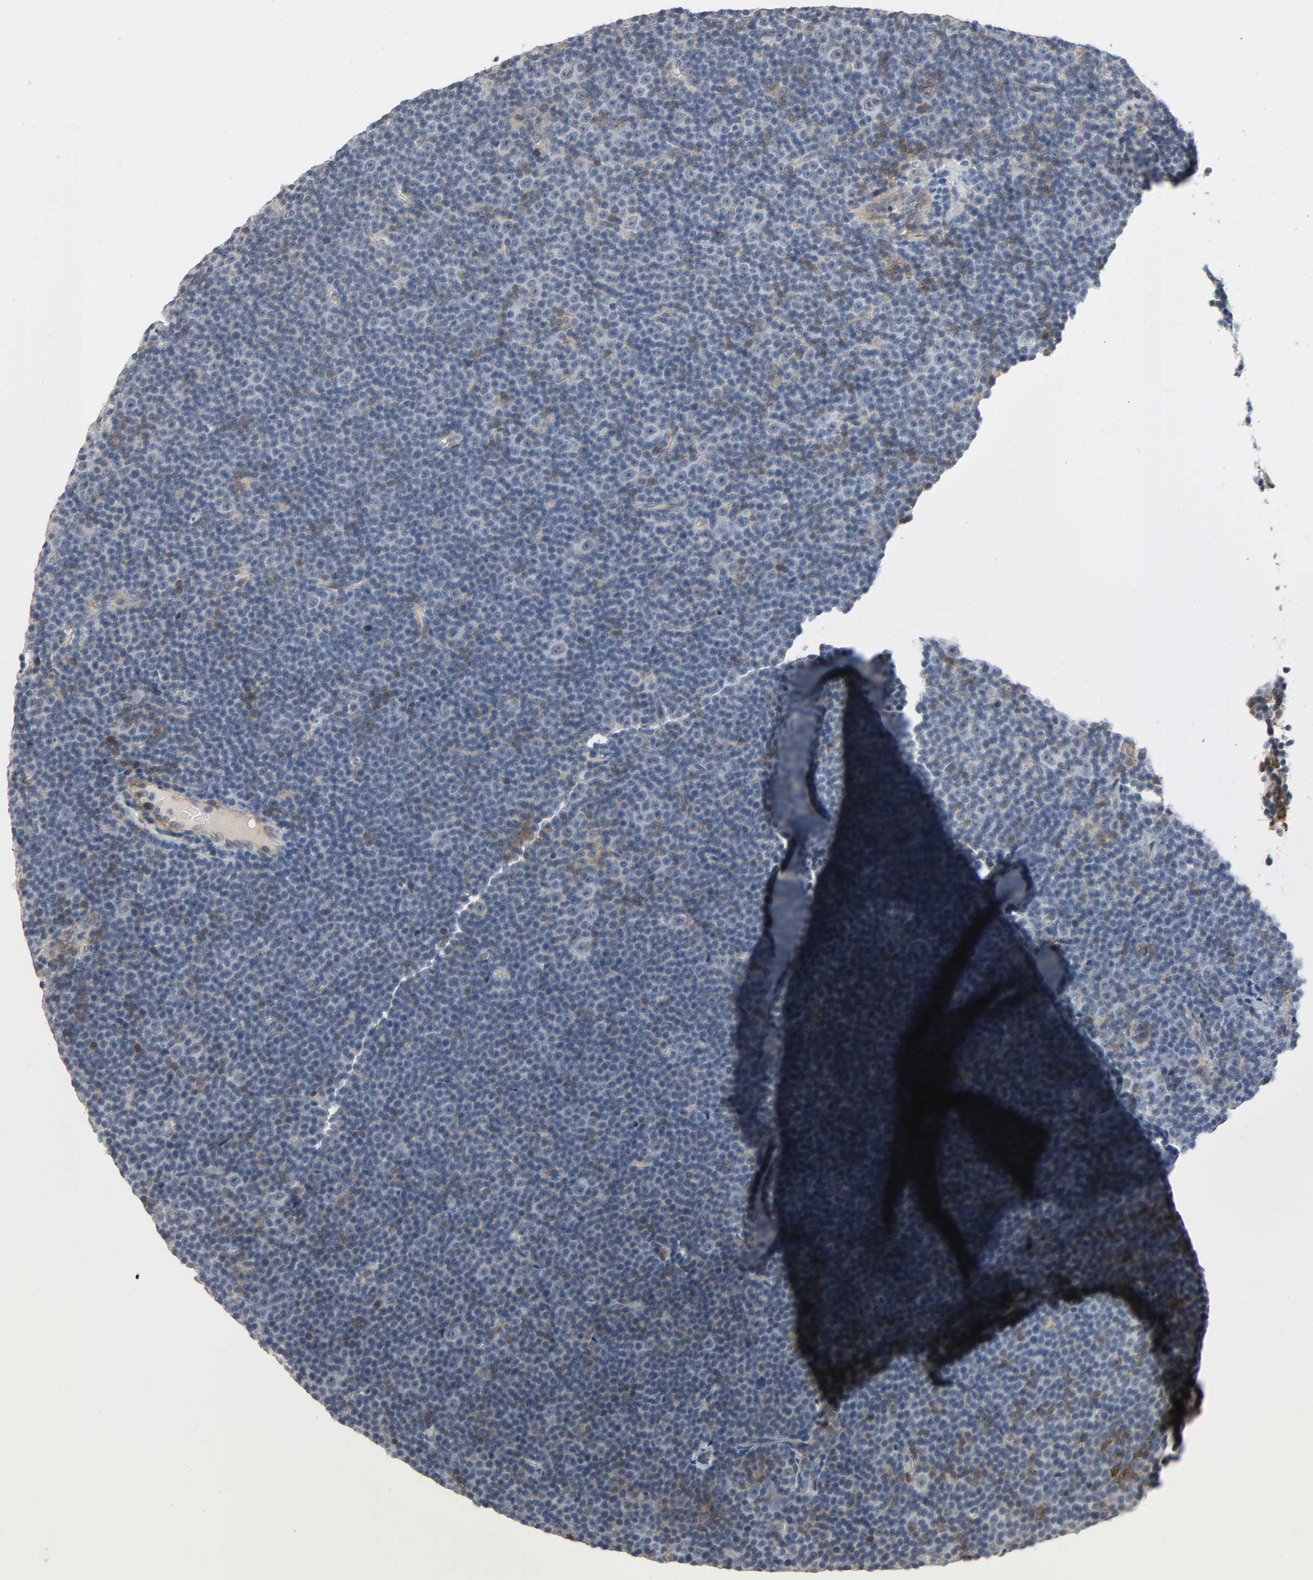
{"staining": {"intensity": "negative", "quantity": "none", "location": "none"}, "tissue": "lymphoma", "cell_type": "Tumor cells", "image_type": "cancer", "snomed": [{"axis": "morphology", "description": "Malignant lymphoma, non-Hodgkin's type, Low grade"}, {"axis": "topography", "description": "Lymph node"}], "caption": "The micrograph shows no staining of tumor cells in lymphoma. The staining was performed using DAB to visualize the protein expression in brown, while the nuclei were stained in blue with hematoxylin (Magnification: 20x).", "gene": "CD4", "patient": {"sex": "female", "age": 67}}